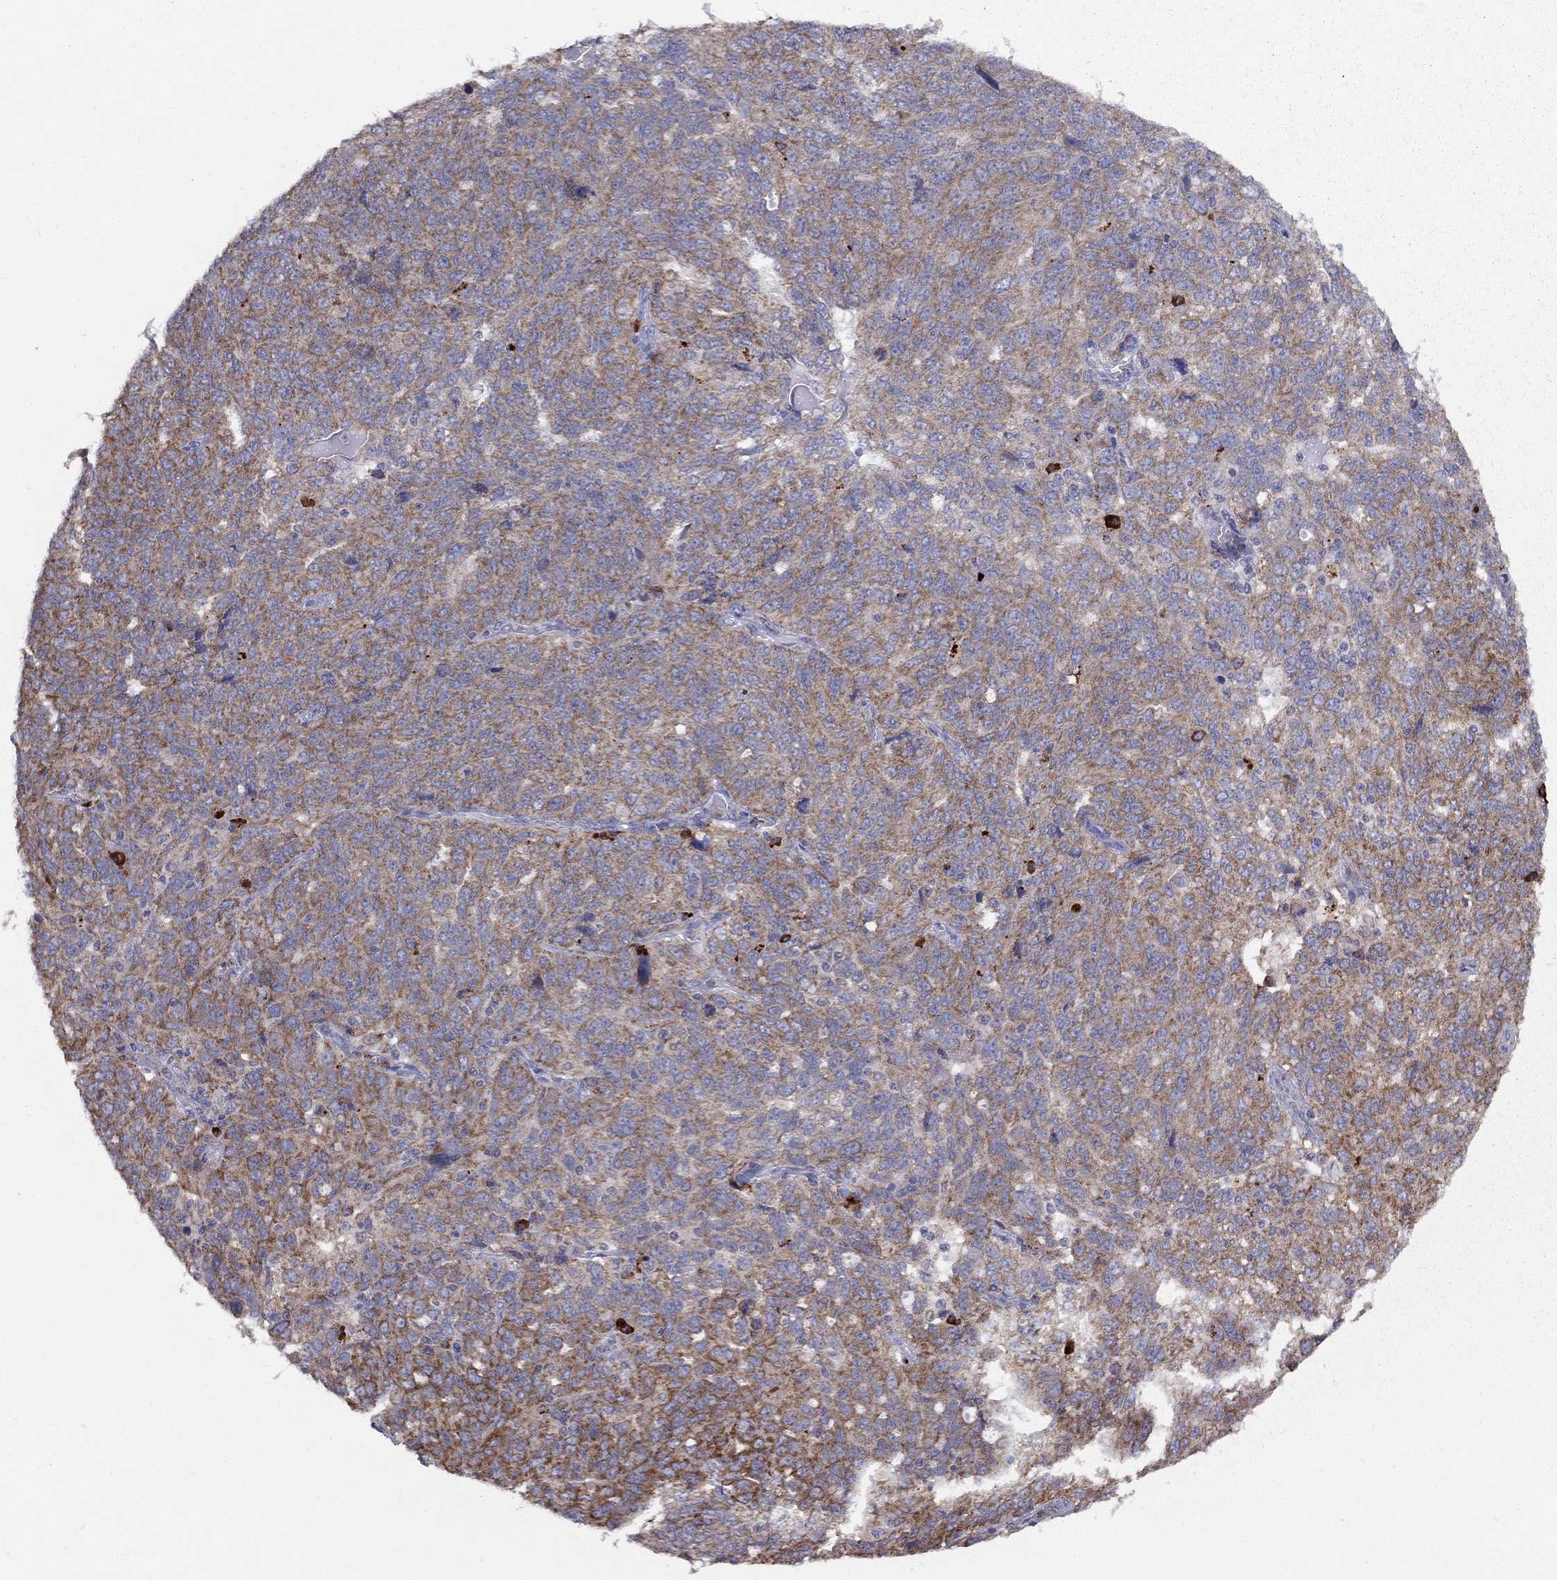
{"staining": {"intensity": "strong", "quantity": ">75%", "location": "cytoplasmic/membranous"}, "tissue": "ovarian cancer", "cell_type": "Tumor cells", "image_type": "cancer", "snomed": [{"axis": "morphology", "description": "Cystadenocarcinoma, serous, NOS"}, {"axis": "topography", "description": "Ovary"}], "caption": "The immunohistochemical stain highlights strong cytoplasmic/membranous expression in tumor cells of ovarian cancer (serous cystadenocarcinoma) tissue.", "gene": "PRDX4", "patient": {"sex": "female", "age": 71}}